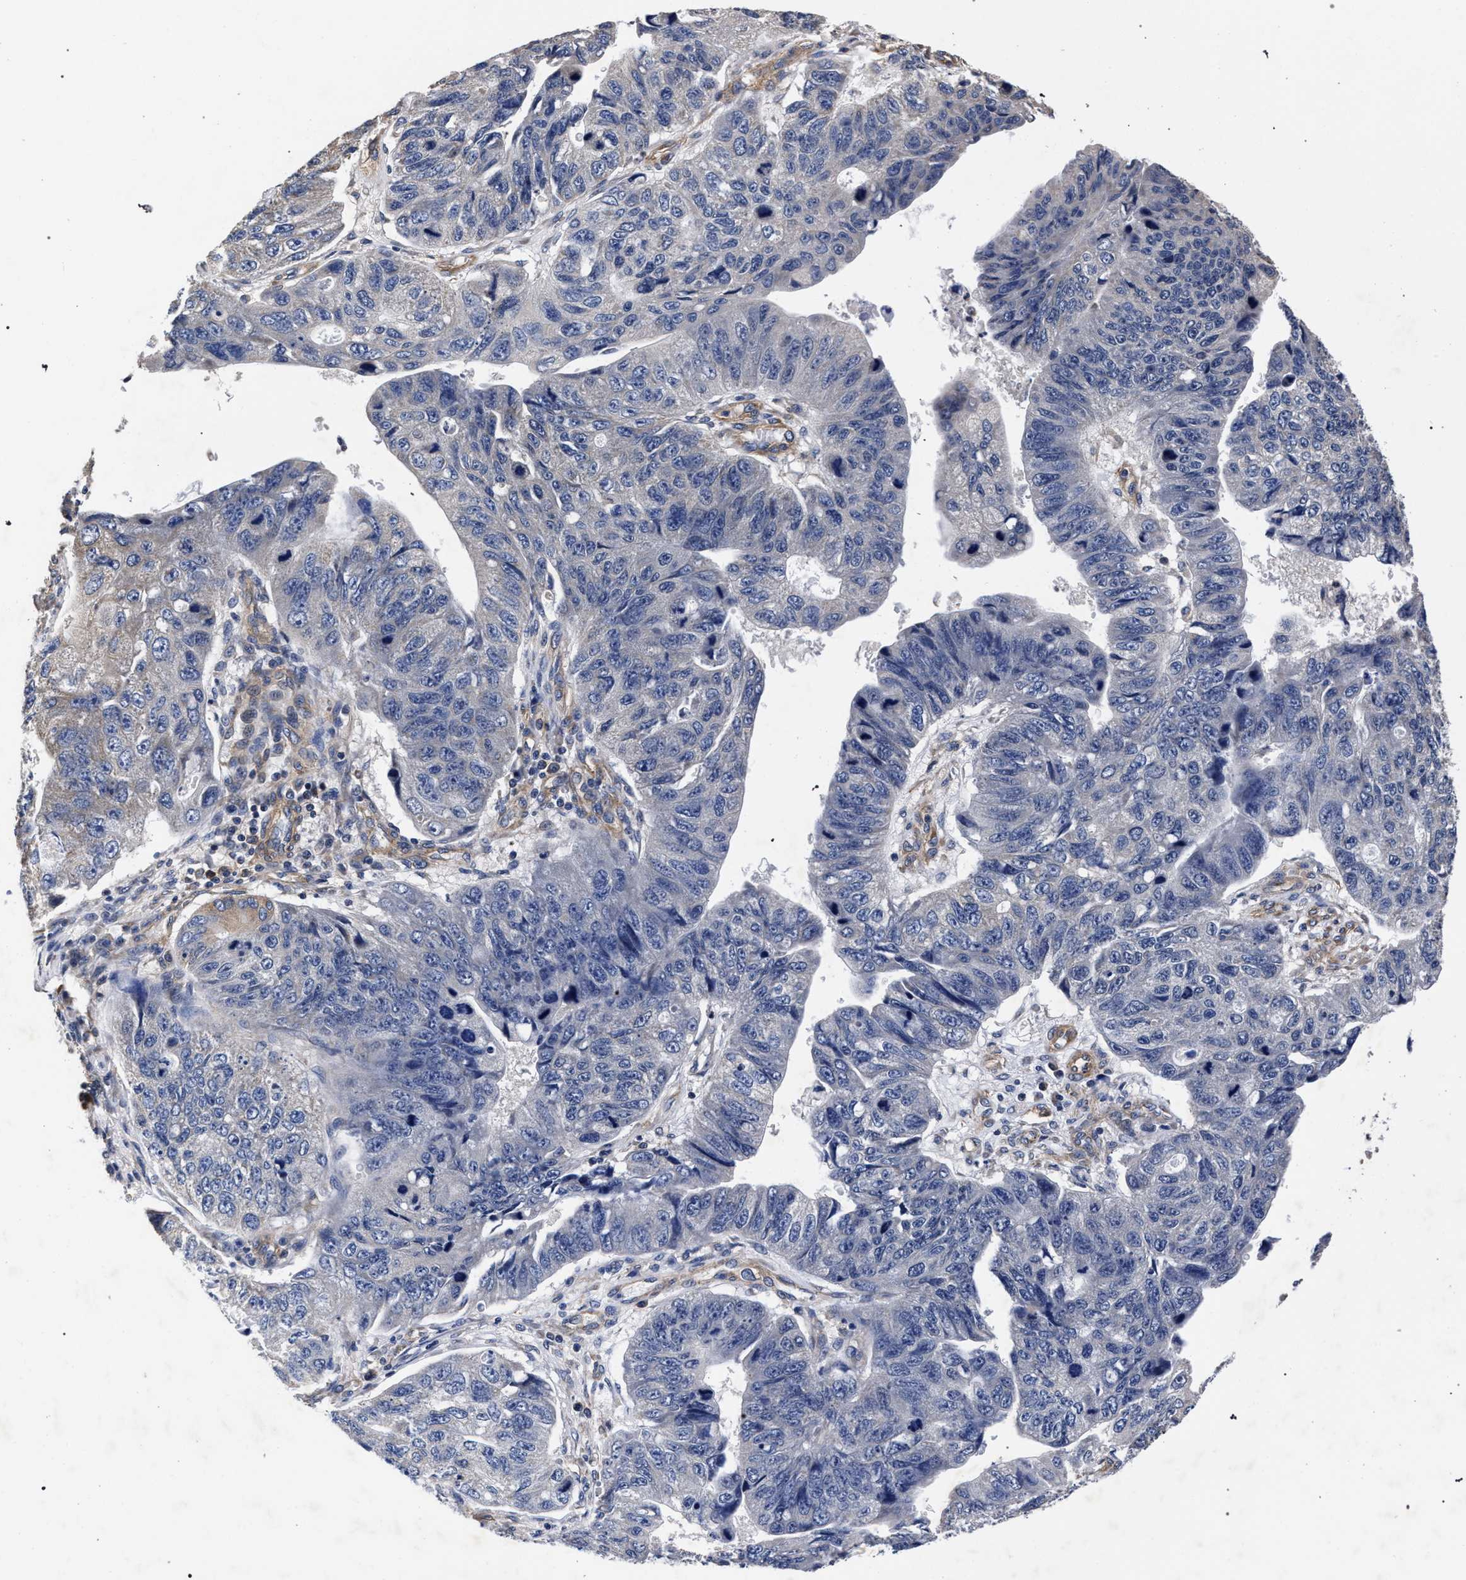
{"staining": {"intensity": "negative", "quantity": "none", "location": "none"}, "tissue": "stomach cancer", "cell_type": "Tumor cells", "image_type": "cancer", "snomed": [{"axis": "morphology", "description": "Adenocarcinoma, NOS"}, {"axis": "topography", "description": "Stomach"}], "caption": "Immunohistochemistry histopathology image of human stomach cancer stained for a protein (brown), which displays no expression in tumor cells.", "gene": "CFAP95", "patient": {"sex": "male", "age": 59}}